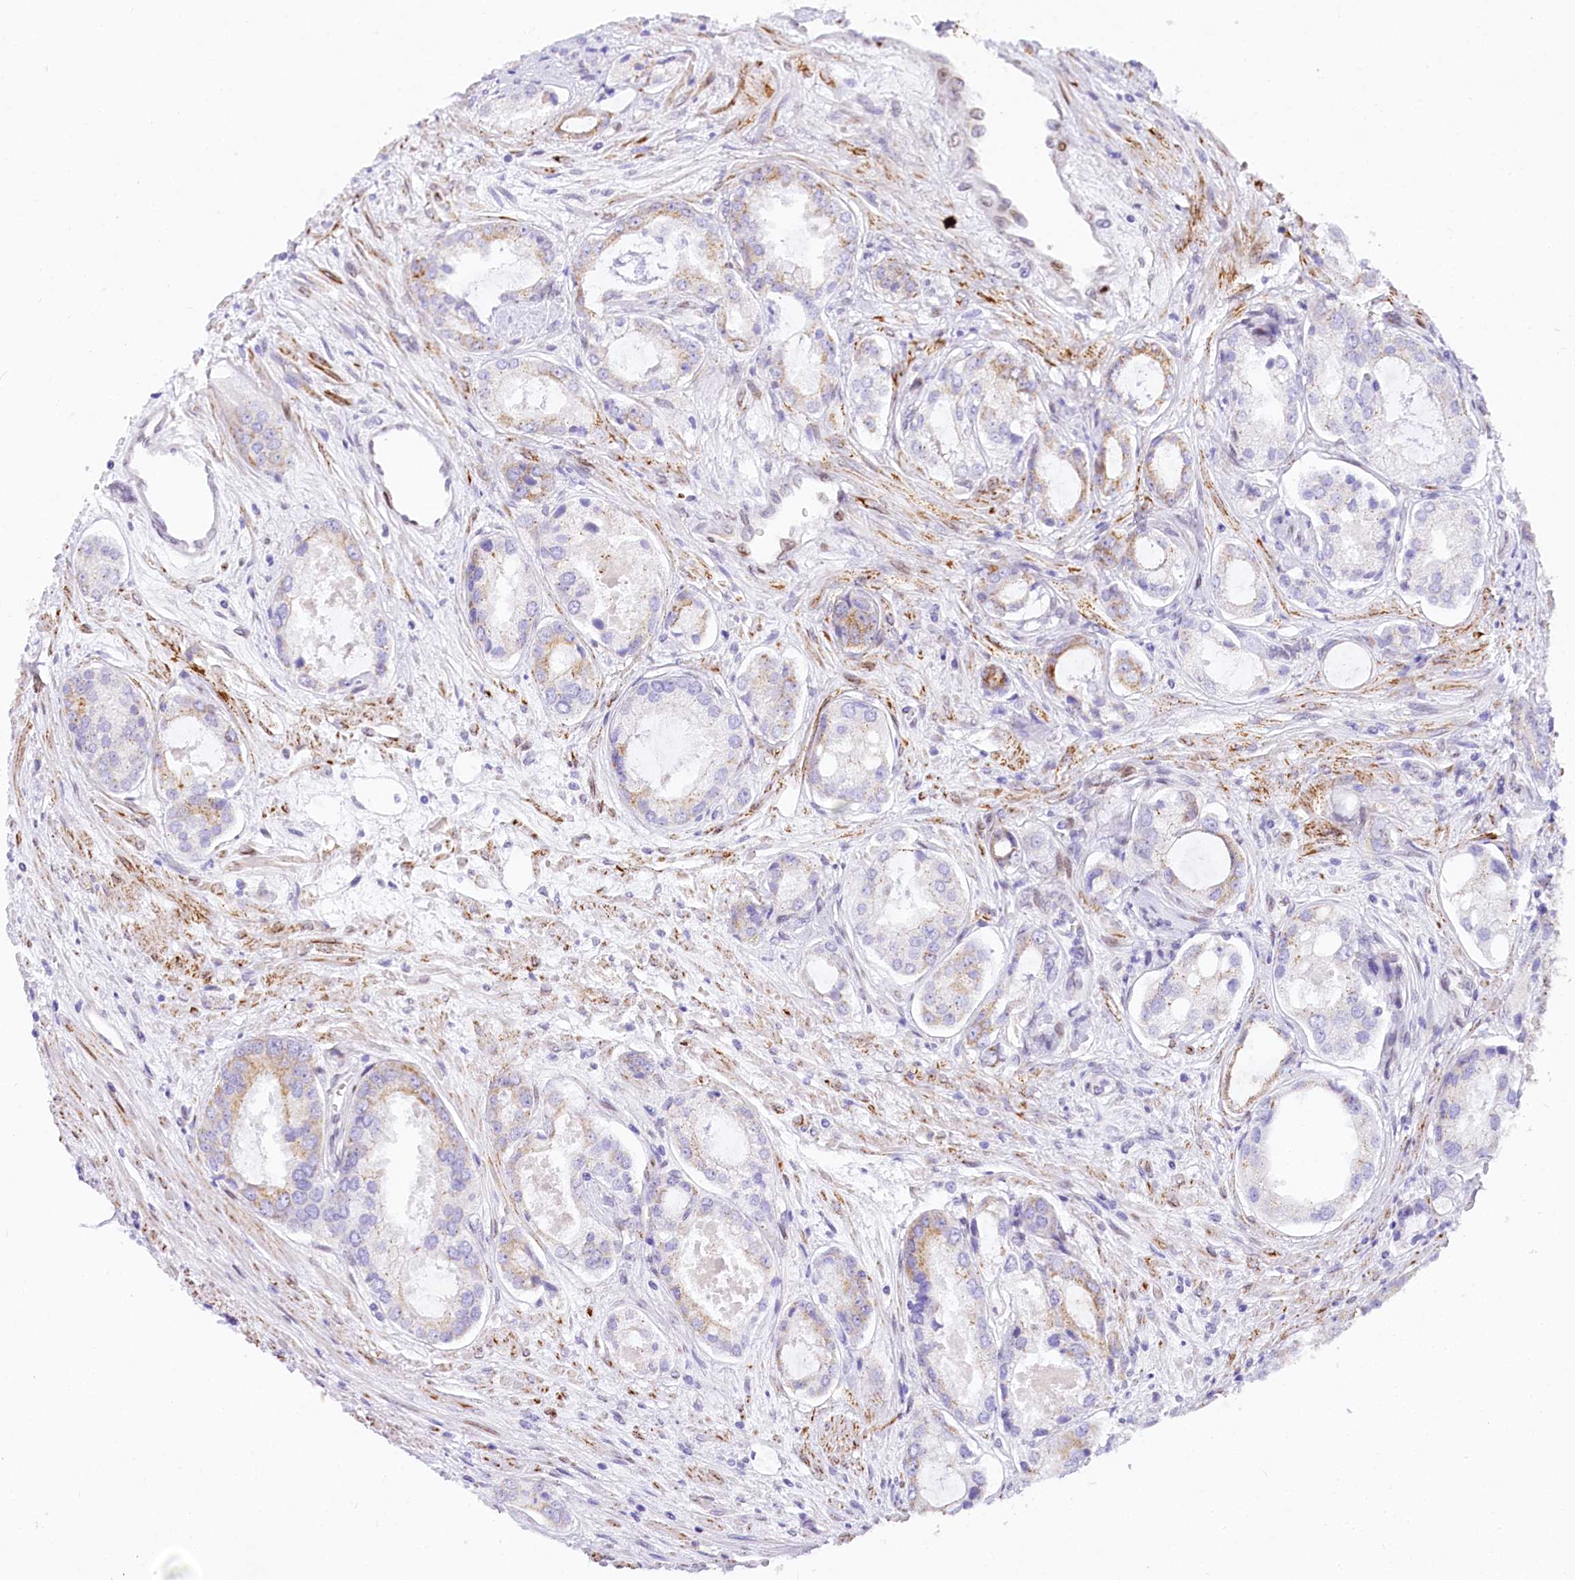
{"staining": {"intensity": "negative", "quantity": "none", "location": "none"}, "tissue": "prostate cancer", "cell_type": "Tumor cells", "image_type": "cancer", "snomed": [{"axis": "morphology", "description": "Adenocarcinoma, Low grade"}, {"axis": "topography", "description": "Prostate"}], "caption": "Immunohistochemistry (IHC) of prostate cancer demonstrates no positivity in tumor cells.", "gene": "PPIP5K2", "patient": {"sex": "male", "age": 68}}